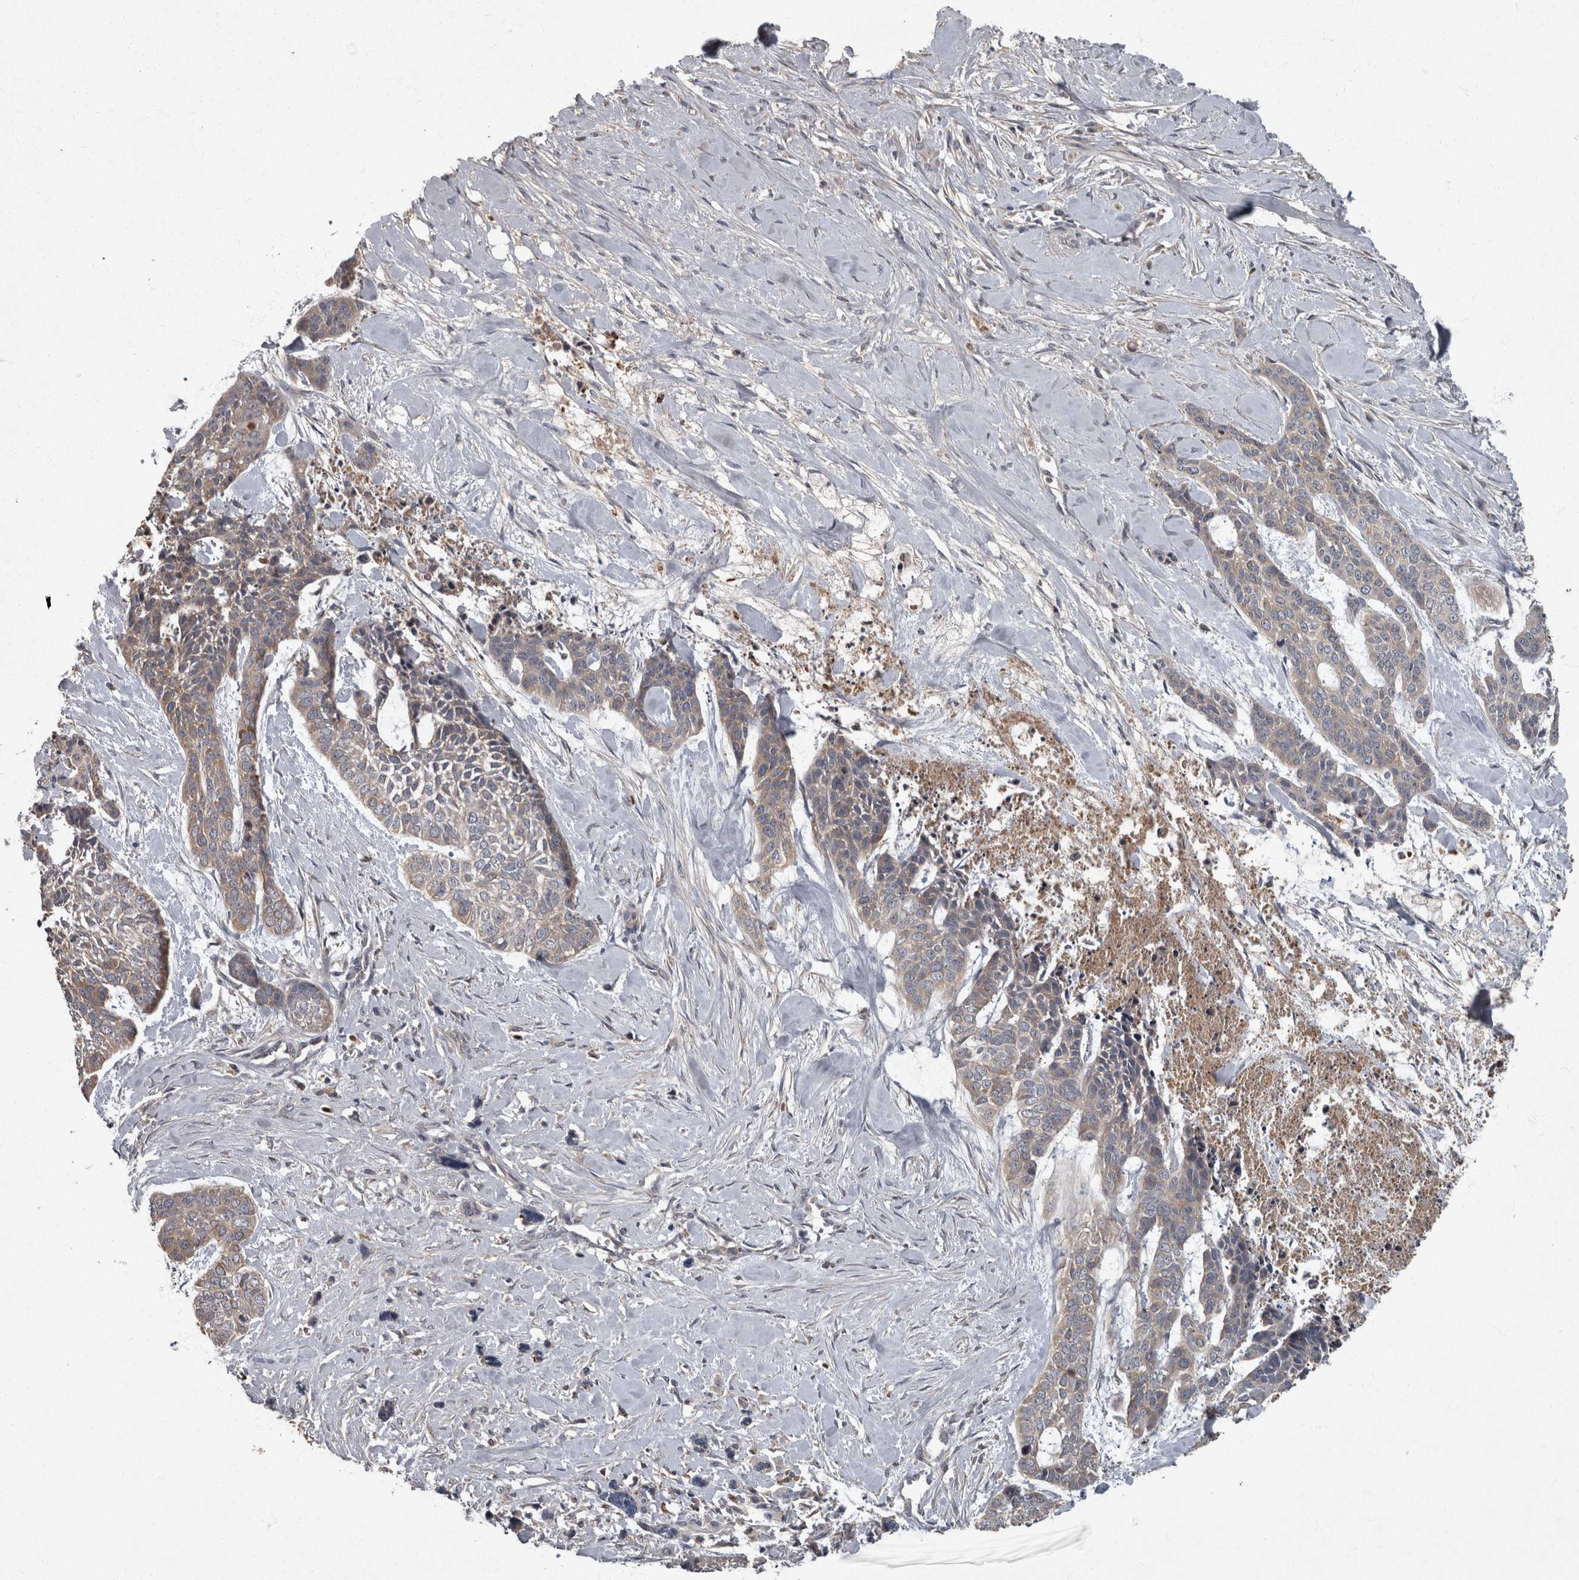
{"staining": {"intensity": "weak", "quantity": "25%-75%", "location": "cytoplasmic/membranous"}, "tissue": "skin cancer", "cell_type": "Tumor cells", "image_type": "cancer", "snomed": [{"axis": "morphology", "description": "Basal cell carcinoma"}, {"axis": "topography", "description": "Skin"}], "caption": "A brown stain labels weak cytoplasmic/membranous staining of a protein in human skin cancer tumor cells.", "gene": "PPP1R3C", "patient": {"sex": "female", "age": 64}}